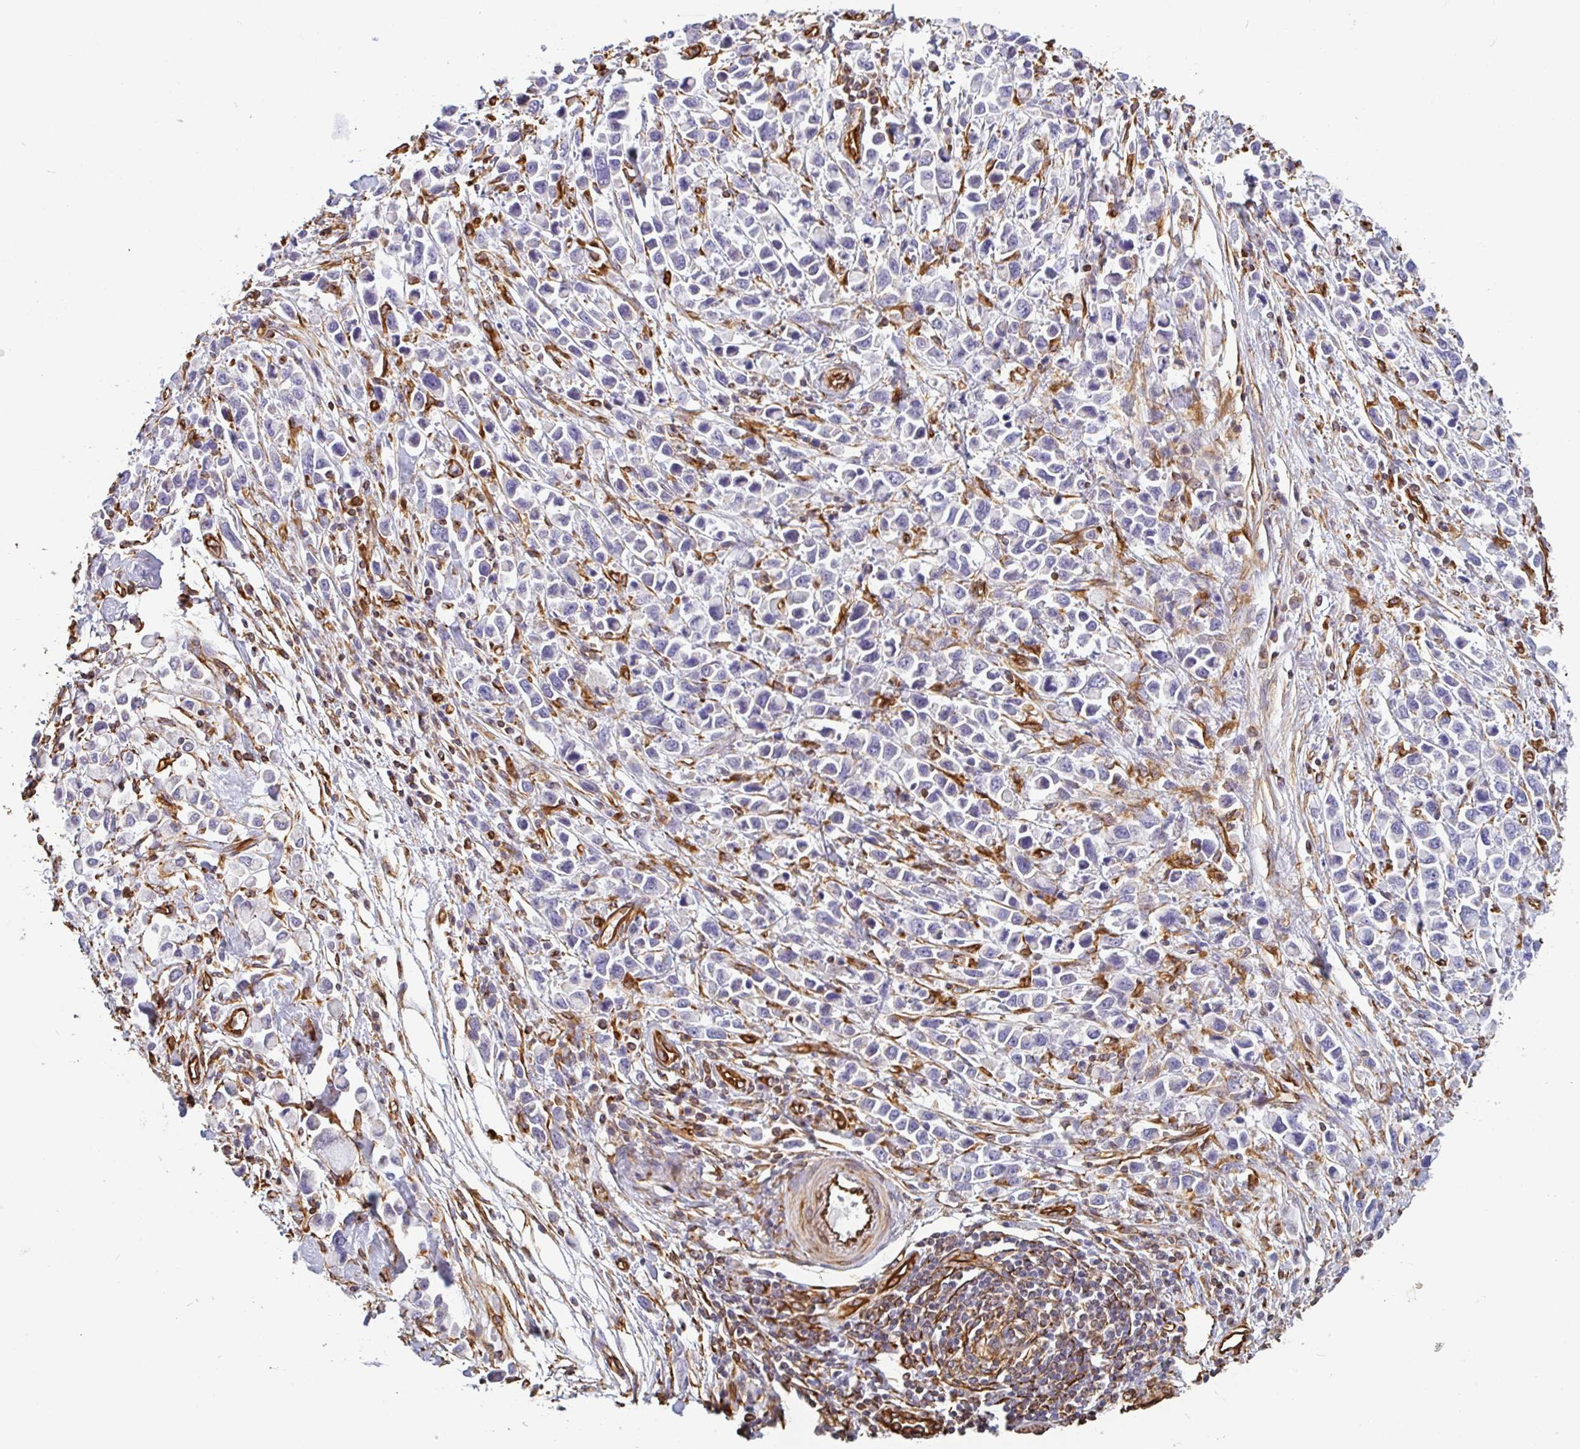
{"staining": {"intensity": "negative", "quantity": "none", "location": "none"}, "tissue": "stomach cancer", "cell_type": "Tumor cells", "image_type": "cancer", "snomed": [{"axis": "morphology", "description": "Adenocarcinoma, NOS"}, {"axis": "topography", "description": "Stomach"}], "caption": "Tumor cells show no significant staining in stomach cancer.", "gene": "PPFIA1", "patient": {"sex": "female", "age": 81}}